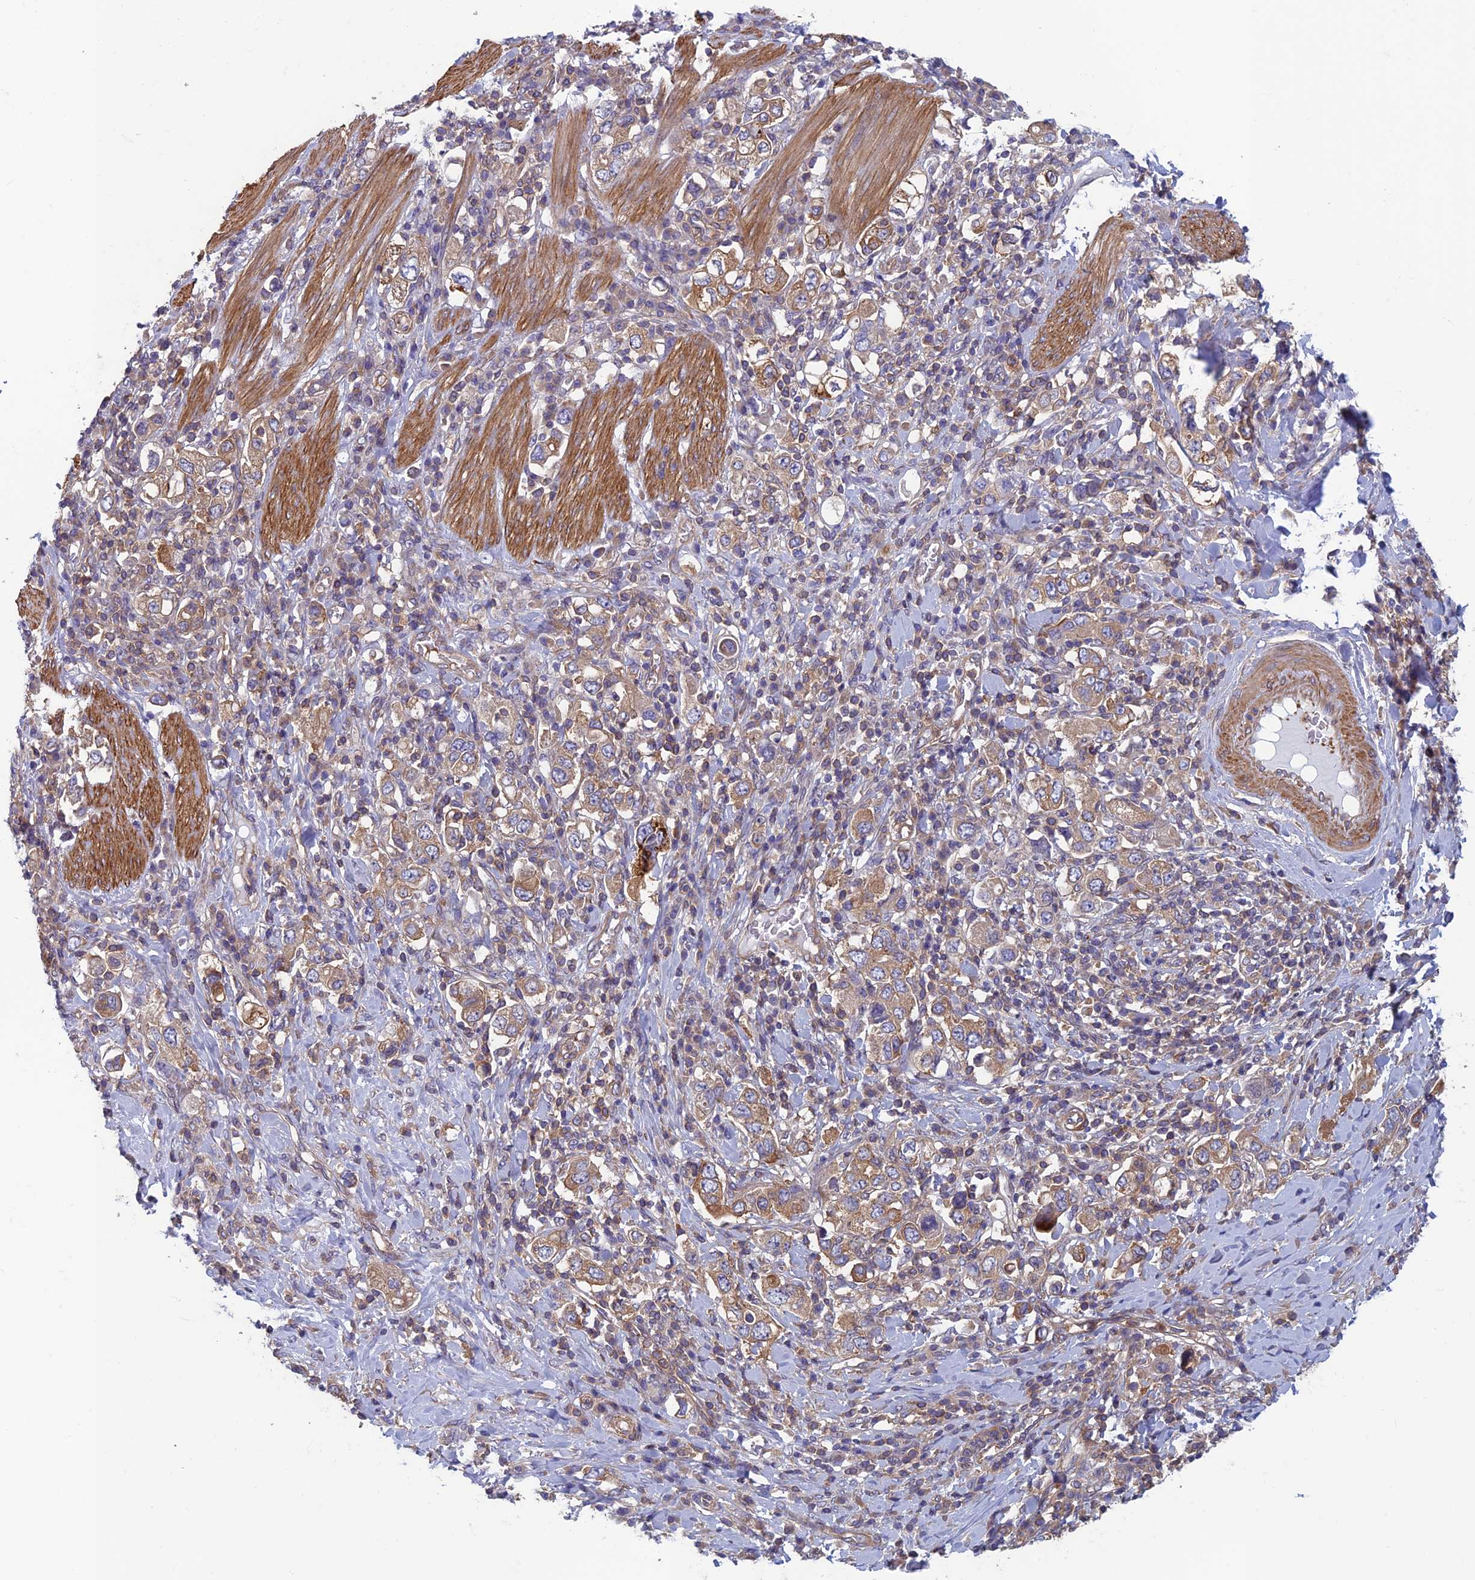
{"staining": {"intensity": "moderate", "quantity": ">75%", "location": "cytoplasmic/membranous"}, "tissue": "stomach cancer", "cell_type": "Tumor cells", "image_type": "cancer", "snomed": [{"axis": "morphology", "description": "Adenocarcinoma, NOS"}, {"axis": "topography", "description": "Stomach, upper"}], "caption": "DAB (3,3'-diaminobenzidine) immunohistochemical staining of stomach cancer displays moderate cytoplasmic/membranous protein expression in approximately >75% of tumor cells.", "gene": "DNM1L", "patient": {"sex": "male", "age": 62}}